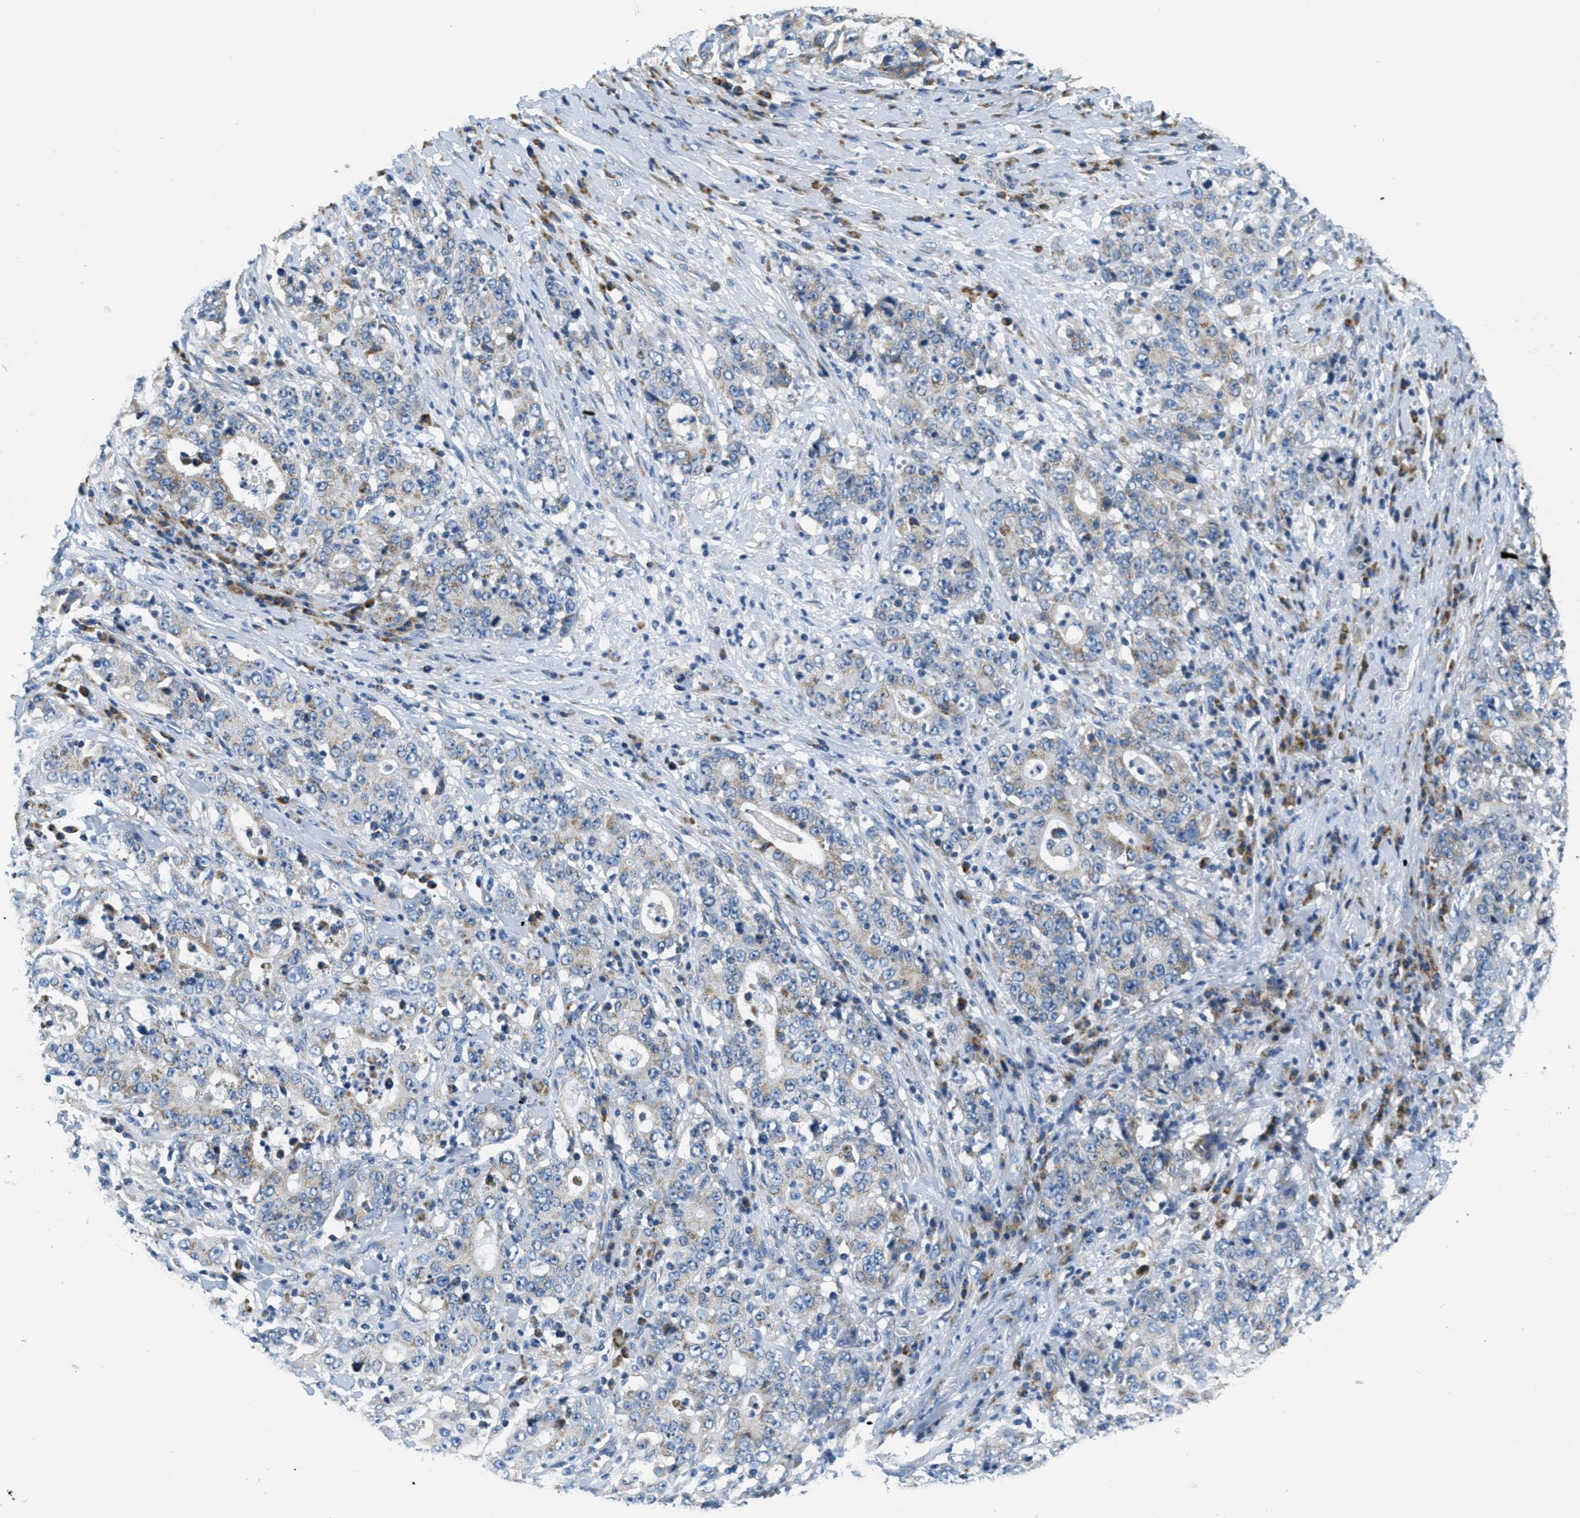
{"staining": {"intensity": "weak", "quantity": "<25%", "location": "cytoplasmic/membranous"}, "tissue": "stomach cancer", "cell_type": "Tumor cells", "image_type": "cancer", "snomed": [{"axis": "morphology", "description": "Normal tissue, NOS"}, {"axis": "morphology", "description": "Adenocarcinoma, NOS"}, {"axis": "topography", "description": "Stomach, upper"}, {"axis": "topography", "description": "Stomach"}], "caption": "A micrograph of adenocarcinoma (stomach) stained for a protein displays no brown staining in tumor cells.", "gene": "CA4", "patient": {"sex": "male", "age": 59}}